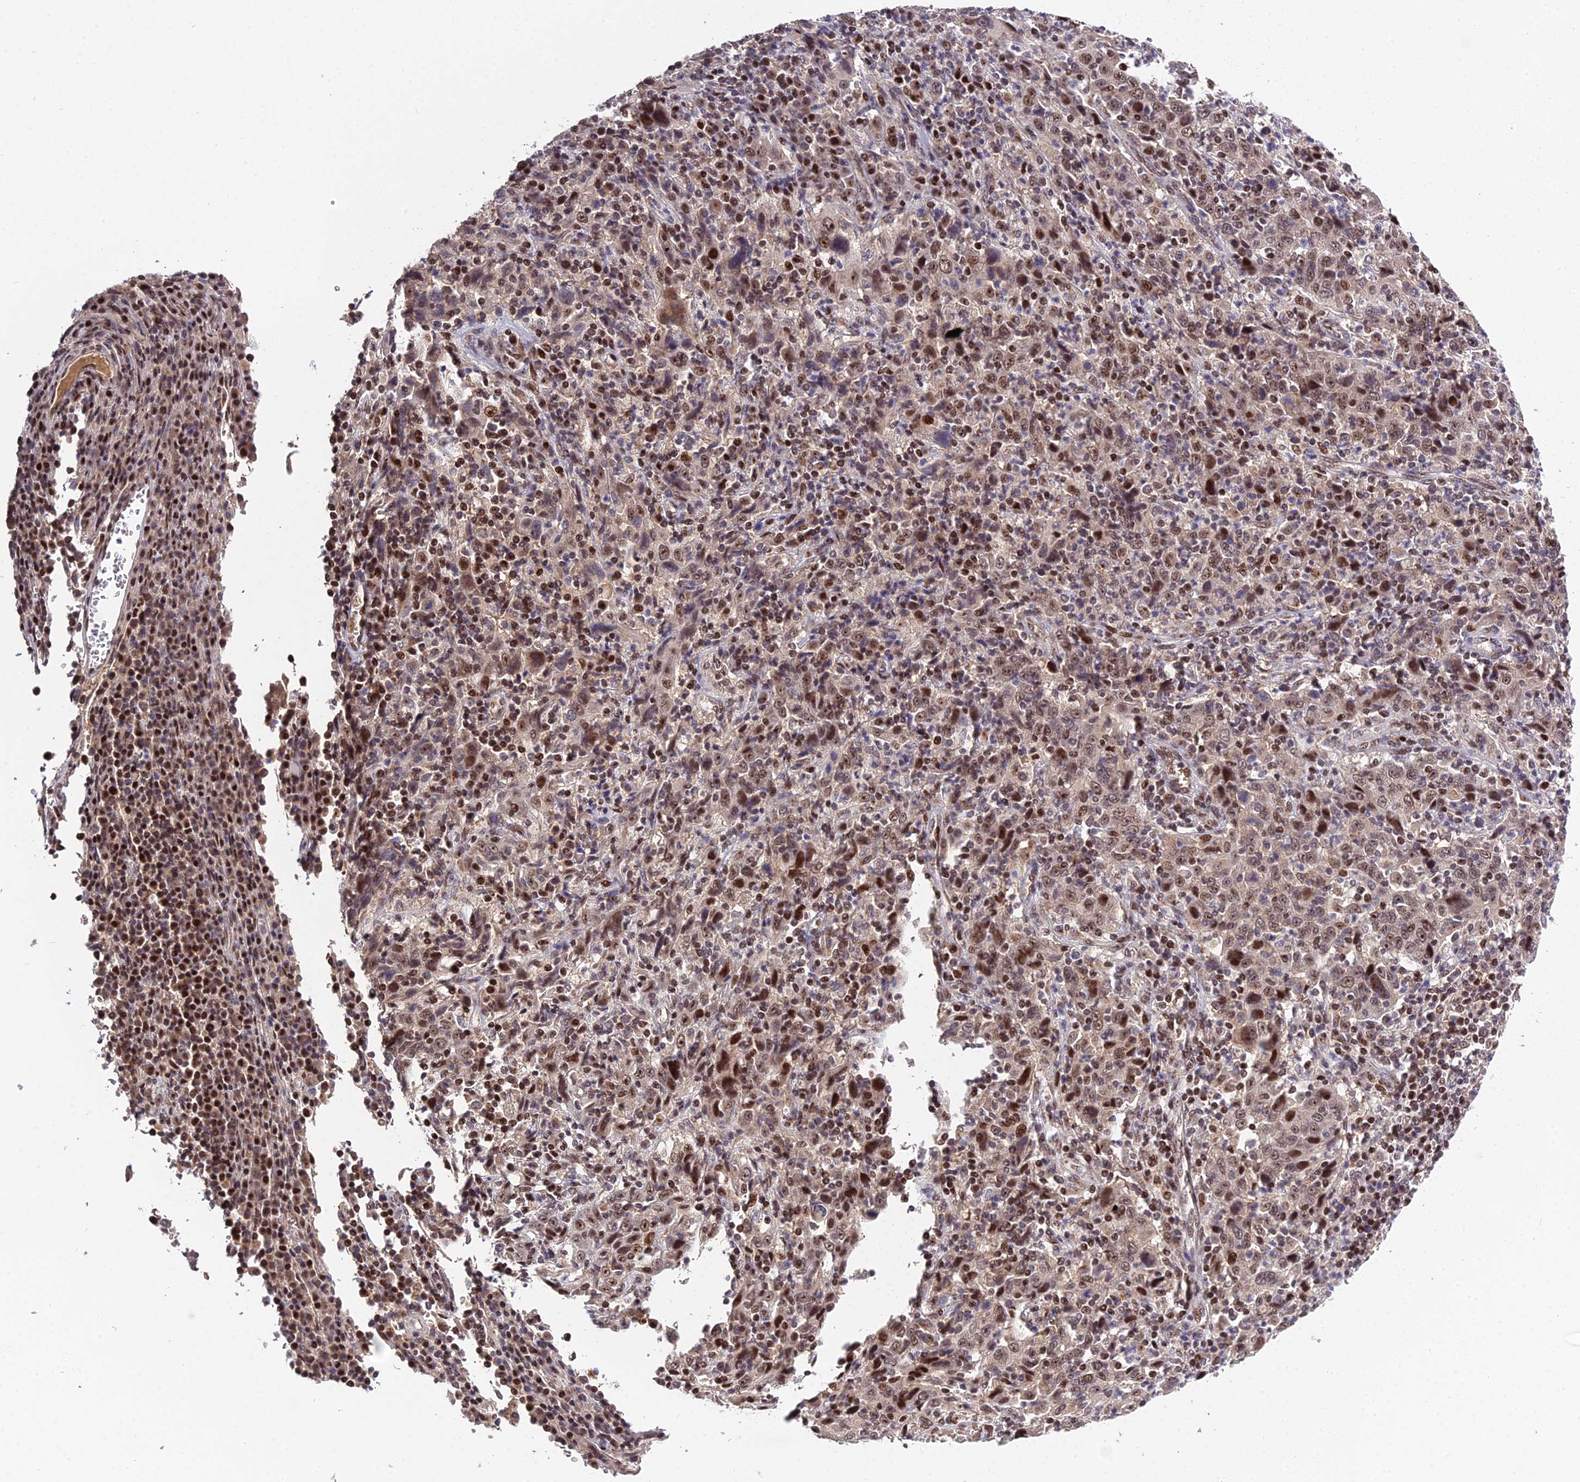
{"staining": {"intensity": "moderate", "quantity": ">75%", "location": "nuclear"}, "tissue": "cervical cancer", "cell_type": "Tumor cells", "image_type": "cancer", "snomed": [{"axis": "morphology", "description": "Squamous cell carcinoma, NOS"}, {"axis": "topography", "description": "Cervix"}], "caption": "Protein expression analysis of human cervical cancer (squamous cell carcinoma) reveals moderate nuclear positivity in approximately >75% of tumor cells.", "gene": "ARL2", "patient": {"sex": "female", "age": 46}}